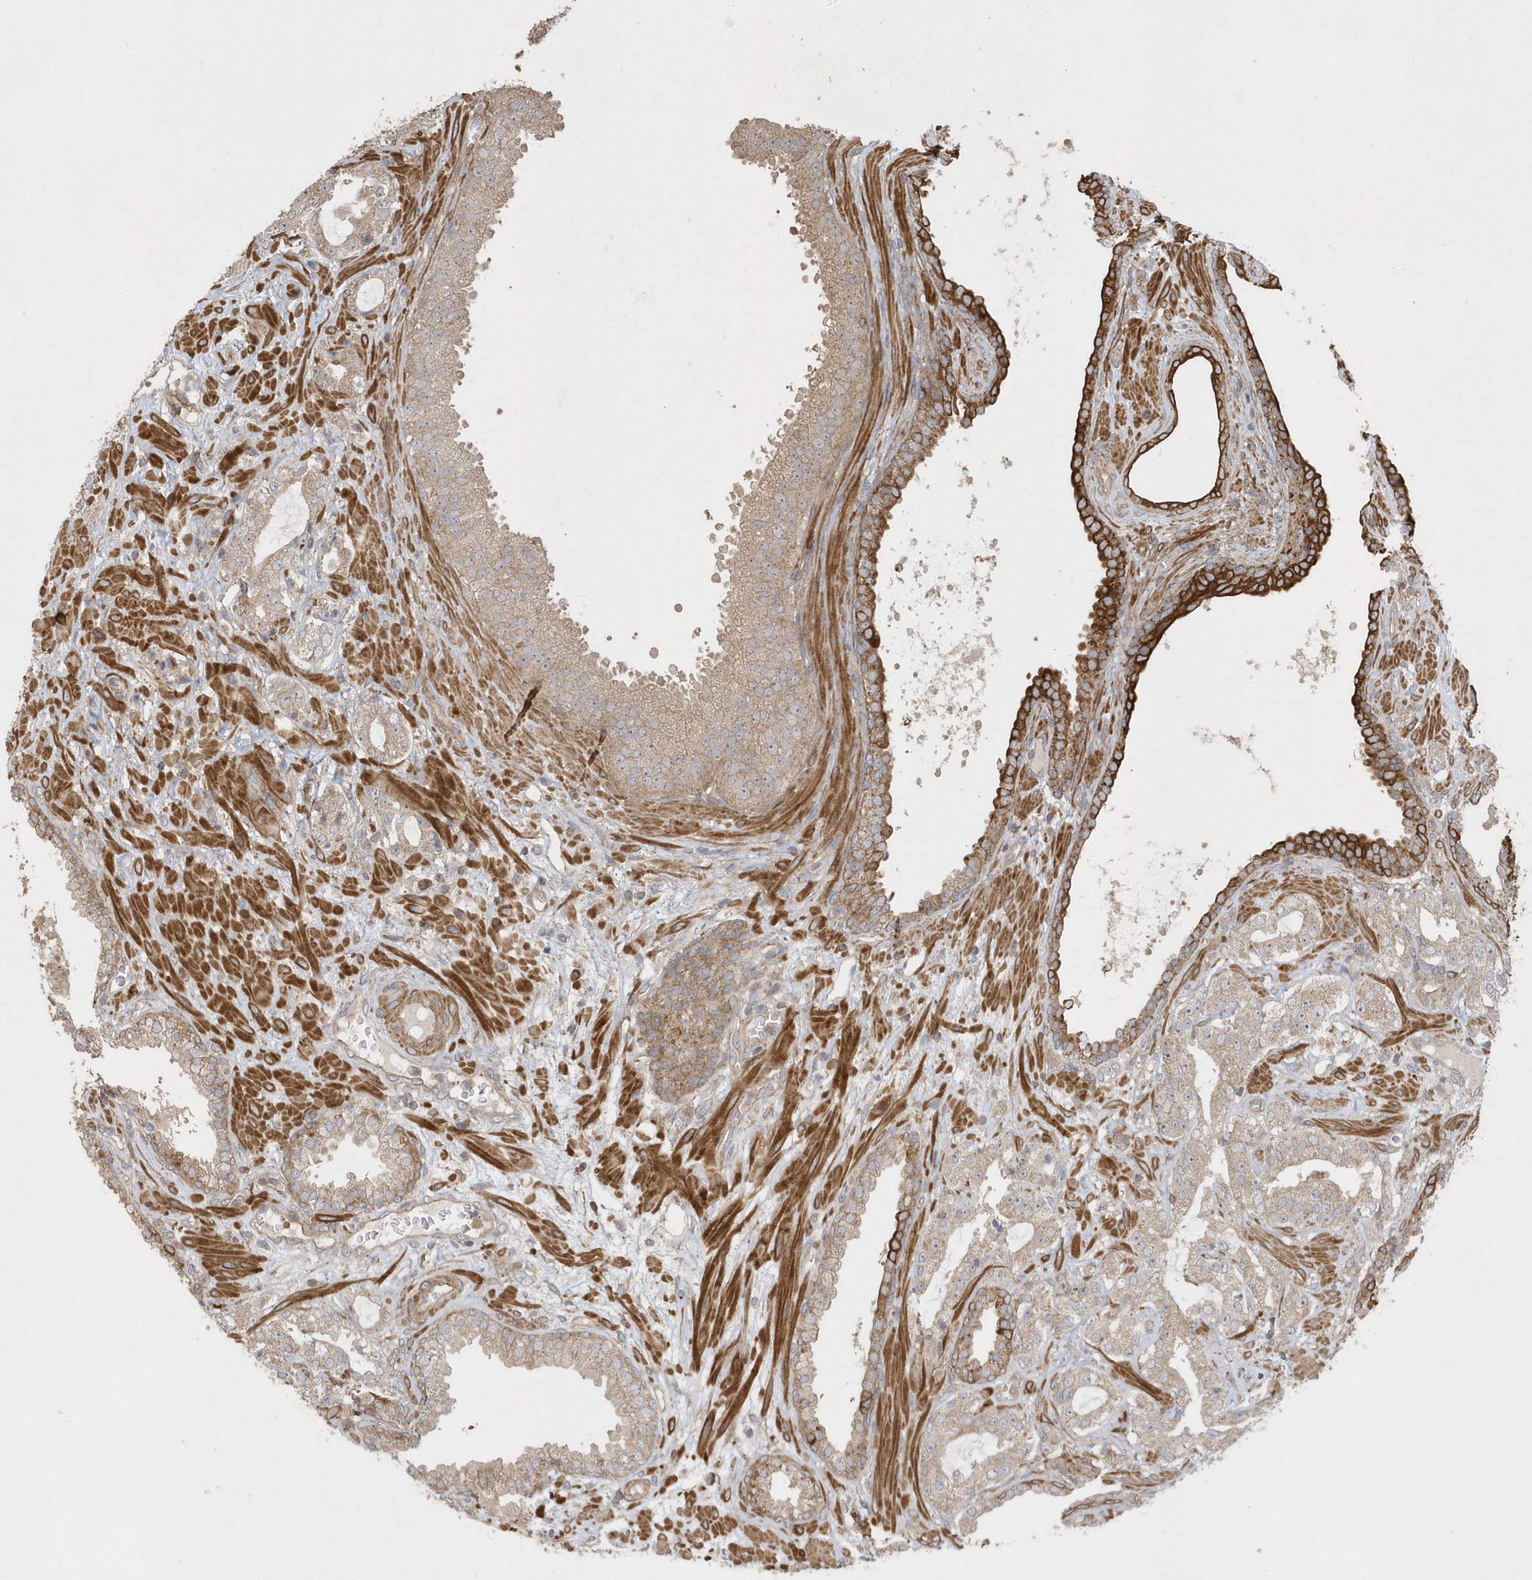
{"staining": {"intensity": "strong", "quantity": "<25%", "location": "cytoplasmic/membranous"}, "tissue": "prostate cancer", "cell_type": "Tumor cells", "image_type": "cancer", "snomed": [{"axis": "morphology", "description": "Adenocarcinoma, High grade"}, {"axis": "topography", "description": "Prostate"}], "caption": "High-magnification brightfield microscopy of prostate adenocarcinoma (high-grade) stained with DAB (brown) and counterstained with hematoxylin (blue). tumor cells exhibit strong cytoplasmic/membranous expression is appreciated in approximately<25% of cells. The protein is shown in brown color, while the nuclei are stained blue.", "gene": "SENP8", "patient": {"sex": "male", "age": 64}}